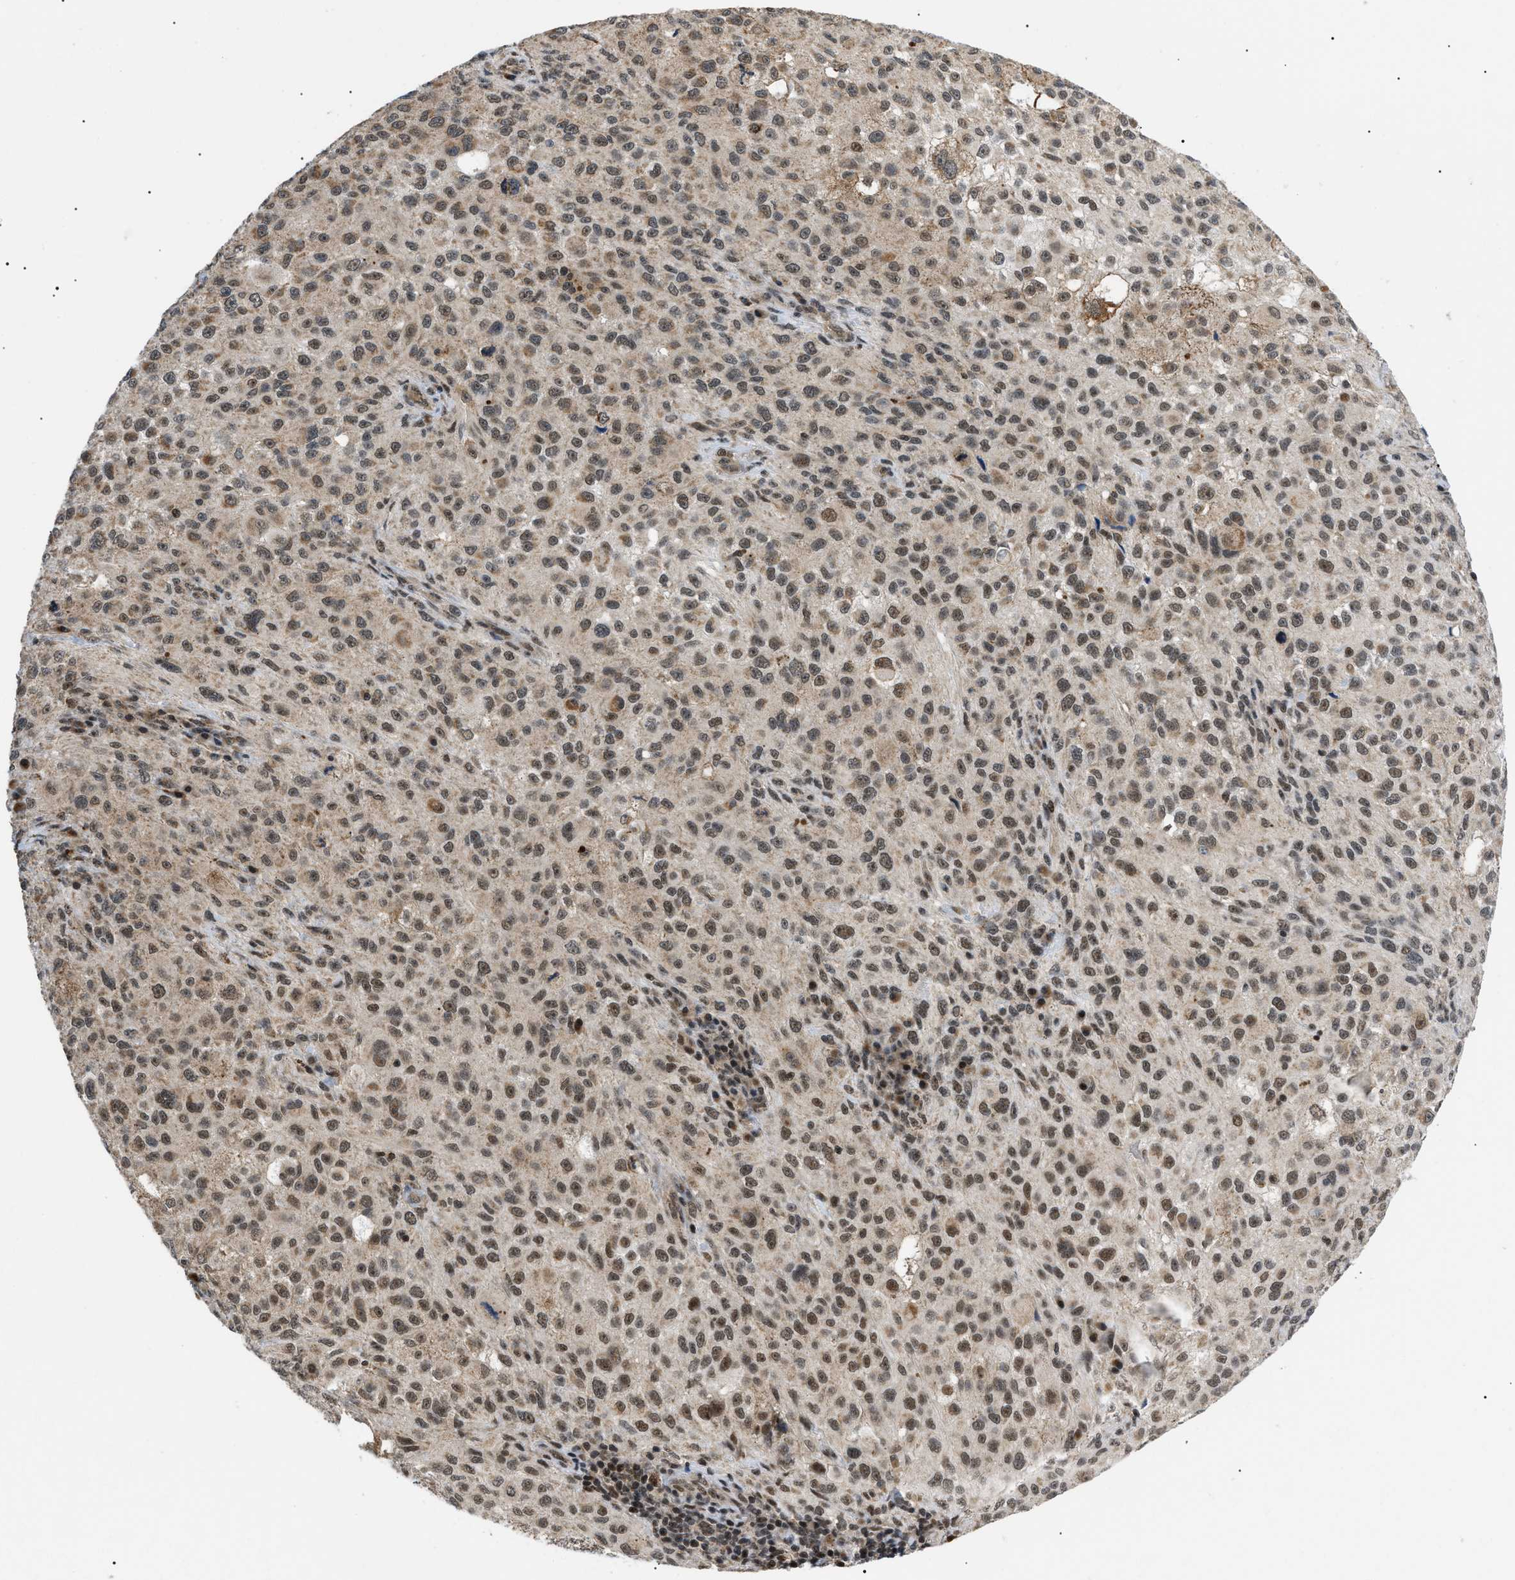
{"staining": {"intensity": "weak", "quantity": ">75%", "location": "cytoplasmic/membranous,nuclear"}, "tissue": "melanoma", "cell_type": "Tumor cells", "image_type": "cancer", "snomed": [{"axis": "morphology", "description": "Necrosis, NOS"}, {"axis": "morphology", "description": "Malignant melanoma, NOS"}, {"axis": "topography", "description": "Skin"}], "caption": "DAB immunohistochemical staining of melanoma reveals weak cytoplasmic/membranous and nuclear protein positivity in about >75% of tumor cells.", "gene": "ZBTB11", "patient": {"sex": "female", "age": 87}}